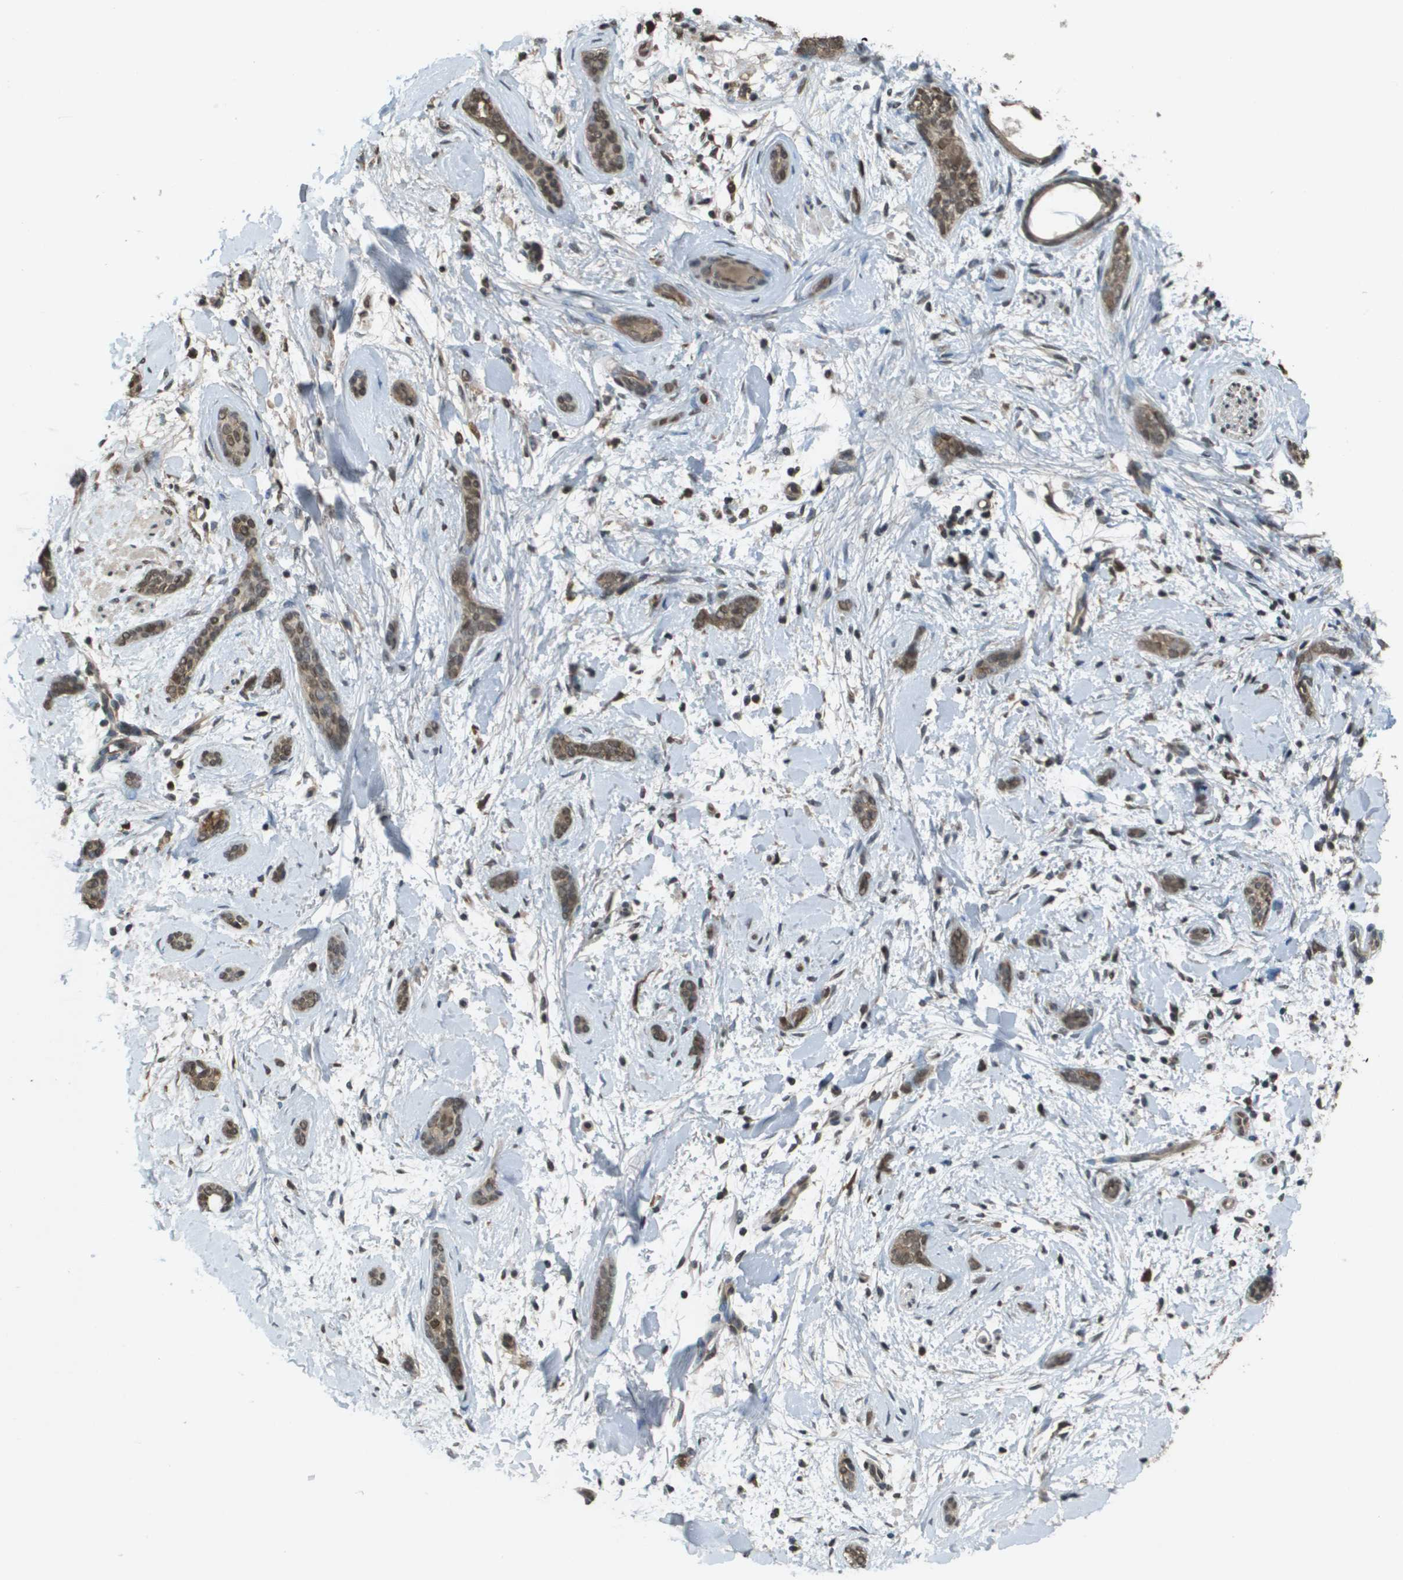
{"staining": {"intensity": "weak", "quantity": ">75%", "location": "cytoplasmic/membranous,nuclear"}, "tissue": "skin cancer", "cell_type": "Tumor cells", "image_type": "cancer", "snomed": [{"axis": "morphology", "description": "Basal cell carcinoma"}, {"axis": "morphology", "description": "Adnexal tumor, benign"}, {"axis": "topography", "description": "Skin"}], "caption": "A photomicrograph of human skin benign adnexal tumor stained for a protein displays weak cytoplasmic/membranous and nuclear brown staining in tumor cells.", "gene": "NDRG2", "patient": {"sex": "female", "age": 42}}